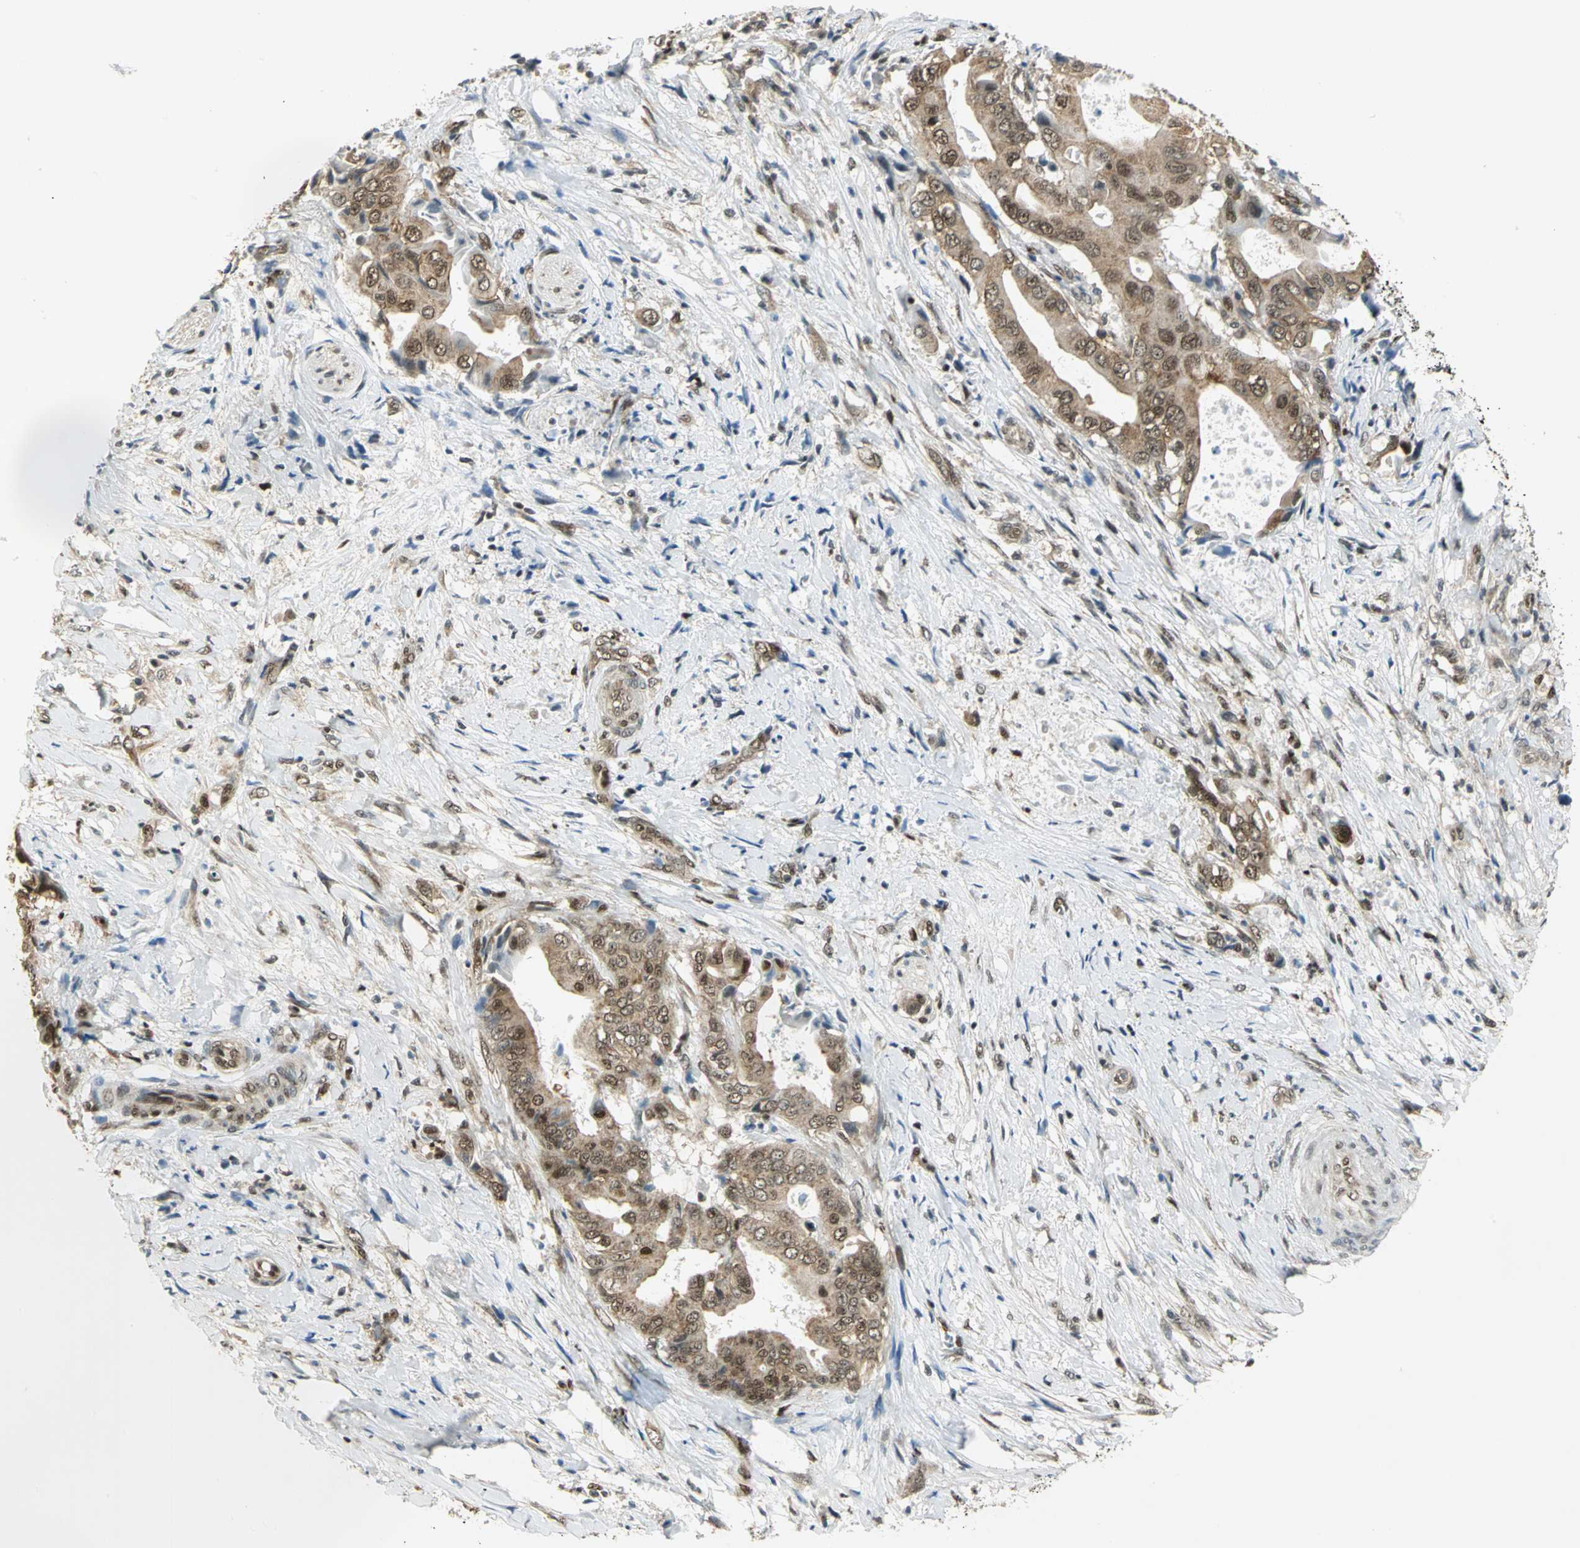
{"staining": {"intensity": "moderate", "quantity": ">75%", "location": "cytoplasmic/membranous,nuclear"}, "tissue": "liver cancer", "cell_type": "Tumor cells", "image_type": "cancer", "snomed": [{"axis": "morphology", "description": "Cholangiocarcinoma"}, {"axis": "topography", "description": "Liver"}], "caption": "A micrograph of human liver cholangiocarcinoma stained for a protein demonstrates moderate cytoplasmic/membranous and nuclear brown staining in tumor cells.", "gene": "DDX5", "patient": {"sex": "male", "age": 58}}